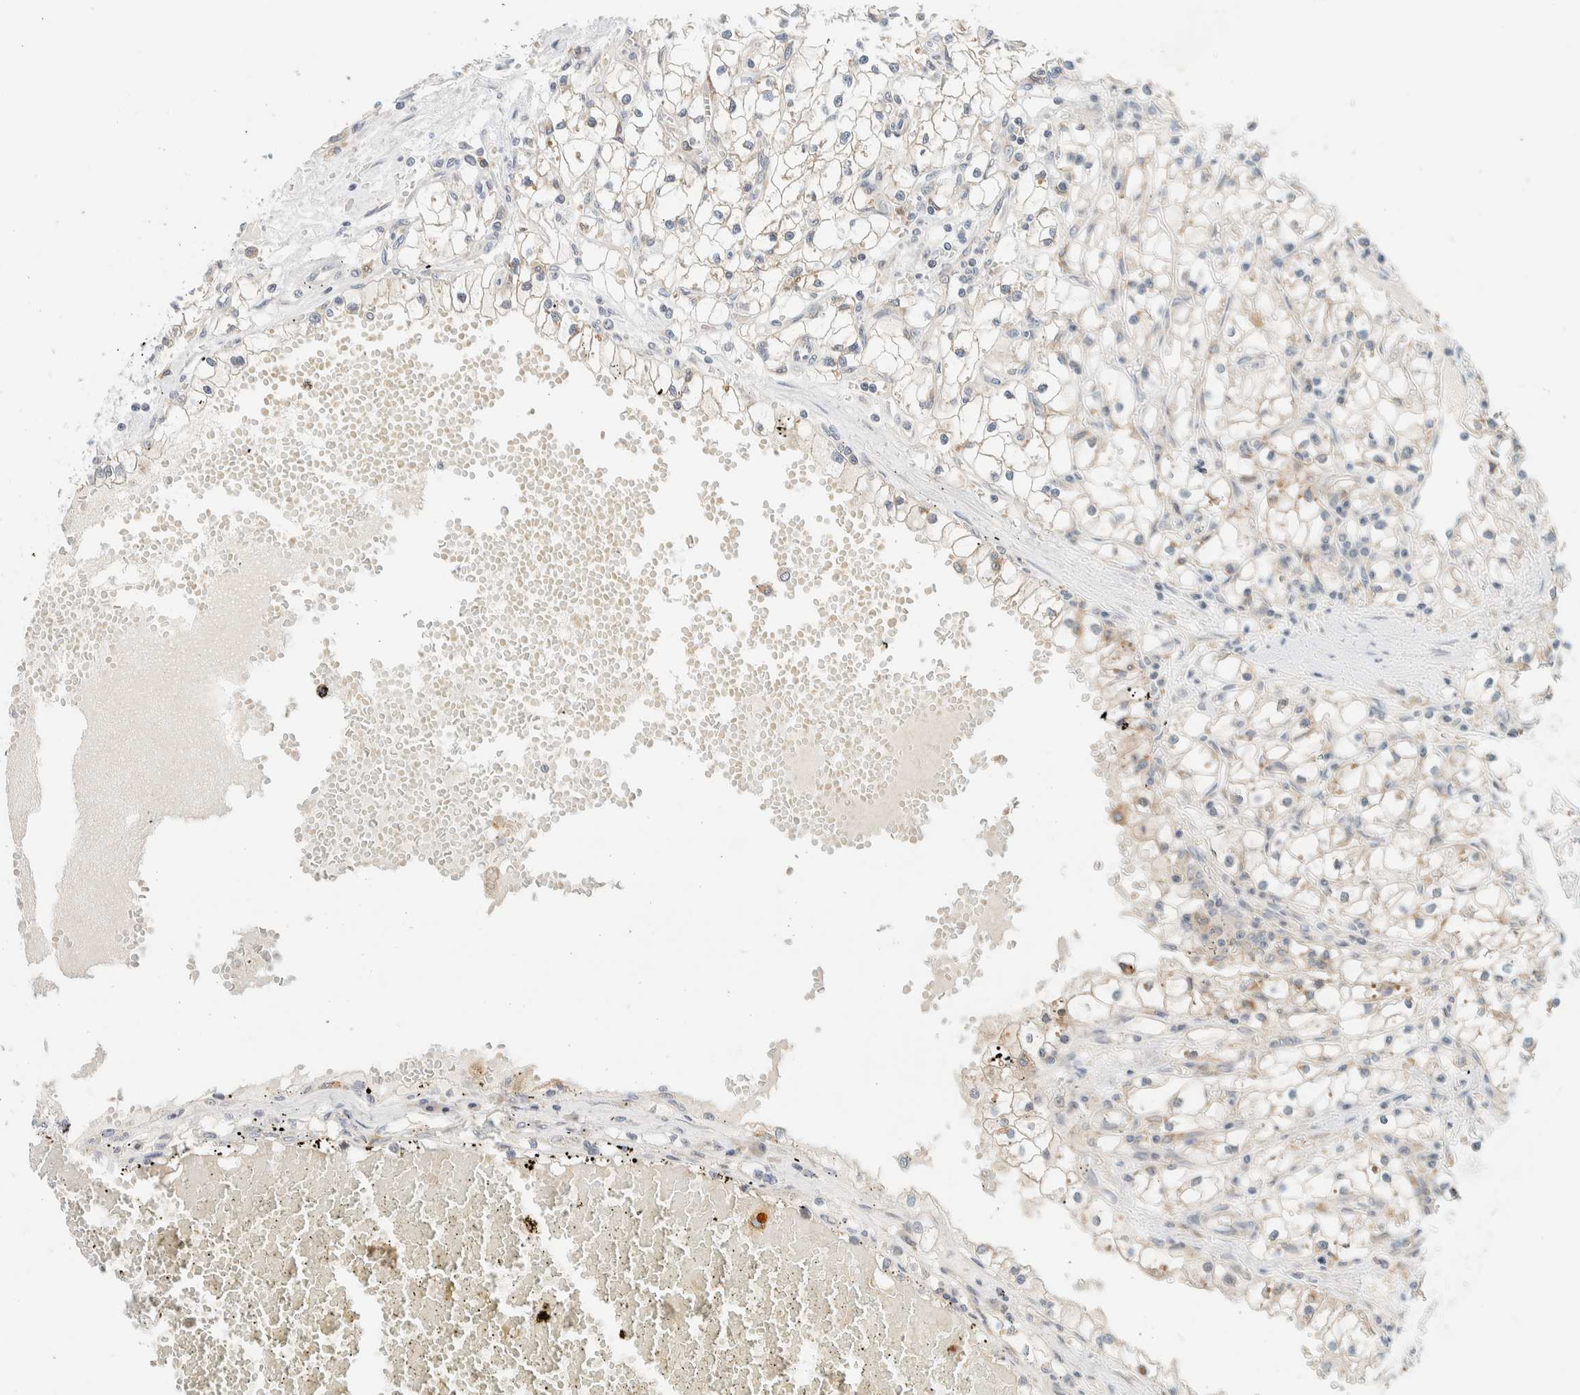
{"staining": {"intensity": "weak", "quantity": "<25%", "location": "cytoplasmic/membranous"}, "tissue": "renal cancer", "cell_type": "Tumor cells", "image_type": "cancer", "snomed": [{"axis": "morphology", "description": "Adenocarcinoma, NOS"}, {"axis": "topography", "description": "Kidney"}], "caption": "DAB immunohistochemical staining of renal cancer (adenocarcinoma) shows no significant expression in tumor cells. (DAB (3,3'-diaminobenzidine) immunohistochemistry with hematoxylin counter stain).", "gene": "SUMF2", "patient": {"sex": "male", "age": 56}}